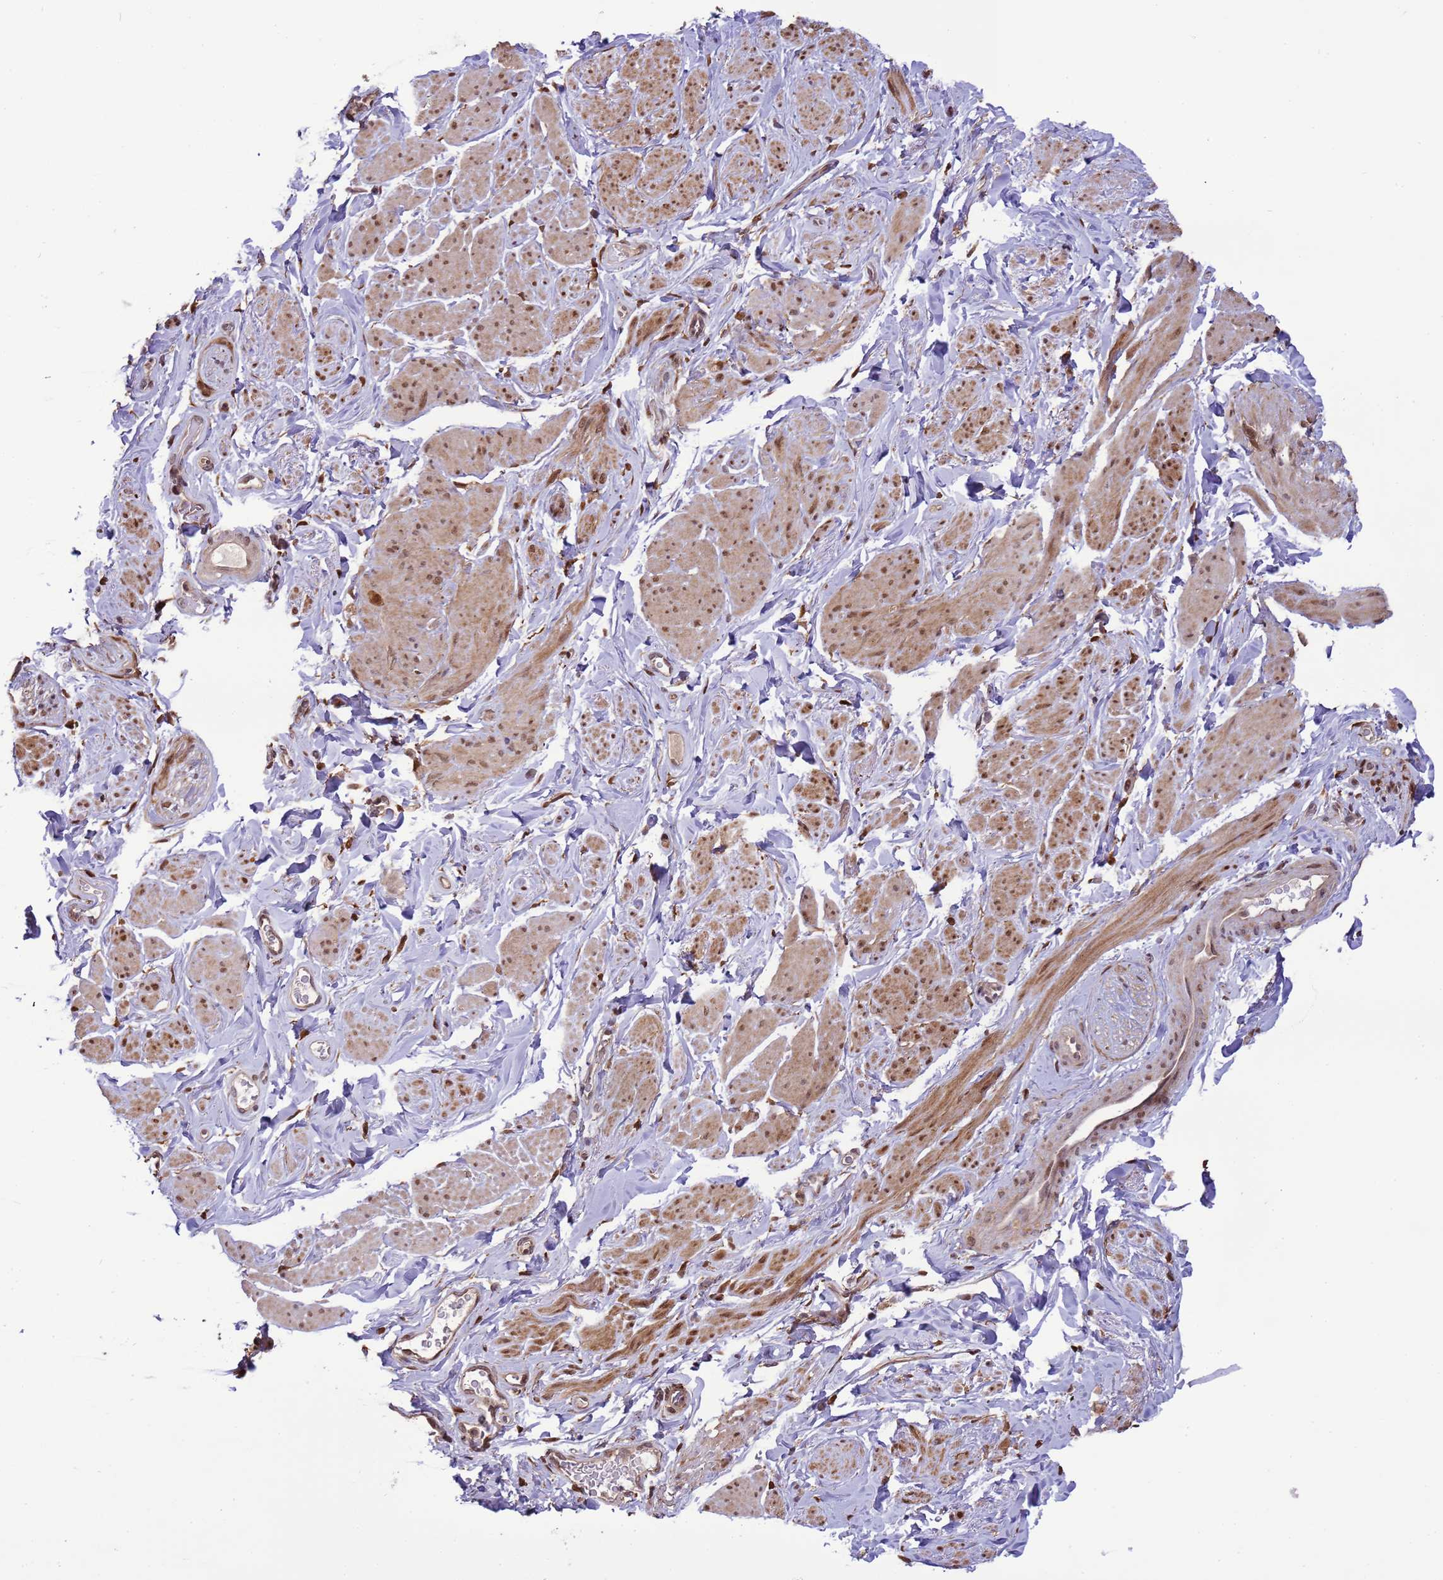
{"staining": {"intensity": "moderate", "quantity": ">75%", "location": "cytoplasmic/membranous,nuclear"}, "tissue": "smooth muscle", "cell_type": "Smooth muscle cells", "image_type": "normal", "snomed": [{"axis": "morphology", "description": "Normal tissue, NOS"}, {"axis": "topography", "description": "Smooth muscle"}, {"axis": "topography", "description": "Peripheral nerve tissue"}], "caption": "Immunohistochemistry (IHC) staining of unremarkable smooth muscle, which shows medium levels of moderate cytoplasmic/membranous,nuclear staining in about >75% of smooth muscle cells indicating moderate cytoplasmic/membranous,nuclear protein positivity. The staining was performed using DAB (3,3'-diaminobenzidine) (brown) for protein detection and nuclei were counterstained in hematoxylin (blue).", "gene": "ZBTB5", "patient": {"sex": "male", "age": 69}}